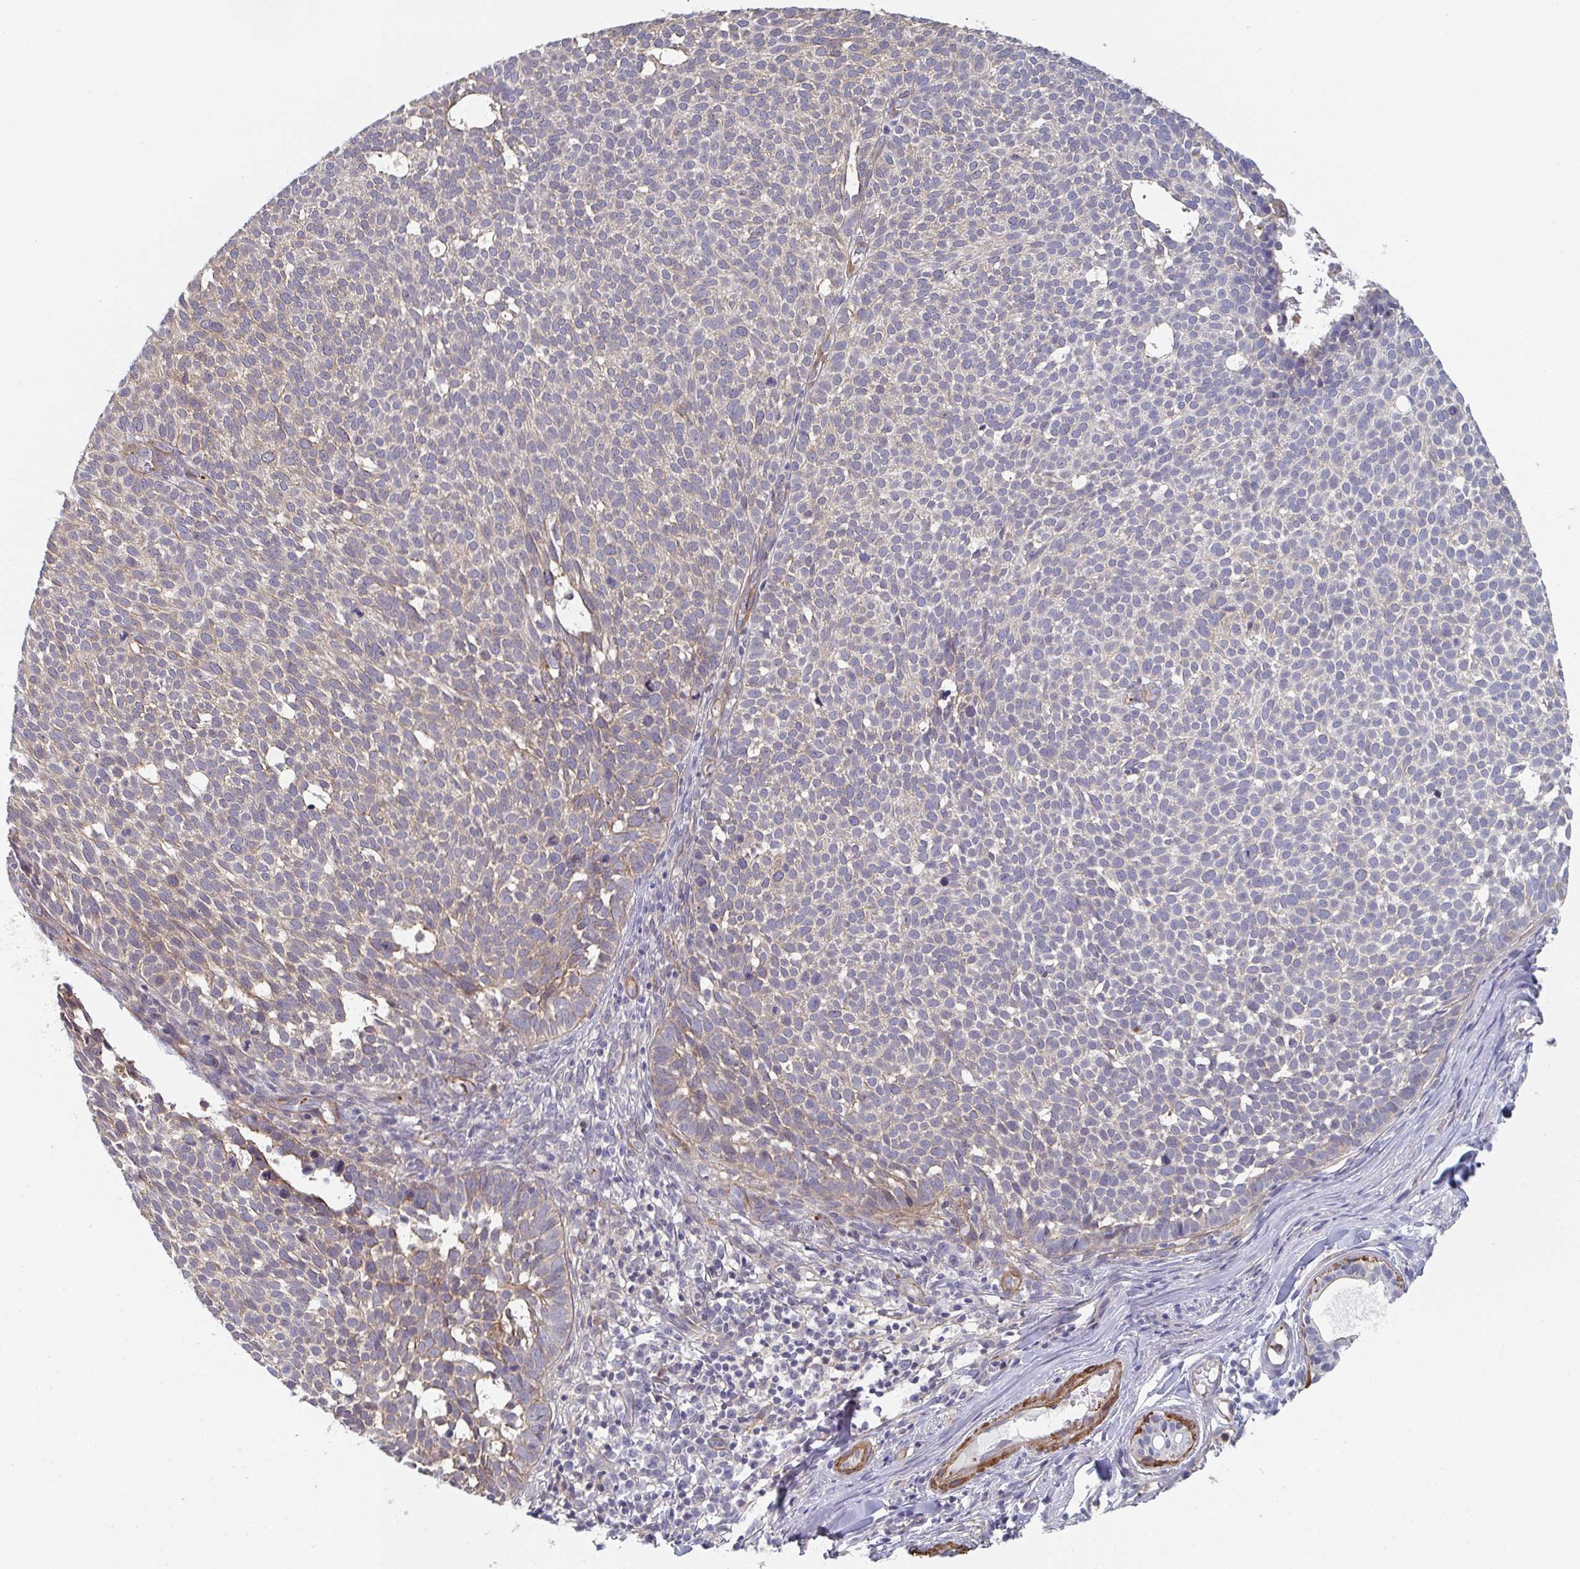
{"staining": {"intensity": "weak", "quantity": "25%-75%", "location": "cytoplasmic/membranous"}, "tissue": "skin cancer", "cell_type": "Tumor cells", "image_type": "cancer", "snomed": [{"axis": "morphology", "description": "Basal cell carcinoma"}, {"axis": "topography", "description": "Skin"}], "caption": "The image exhibits immunohistochemical staining of basal cell carcinoma (skin). There is weak cytoplasmic/membranous expression is present in about 25%-75% of tumor cells. (IHC, brightfield microscopy, high magnification).", "gene": "NEURL4", "patient": {"sex": "male", "age": 63}}